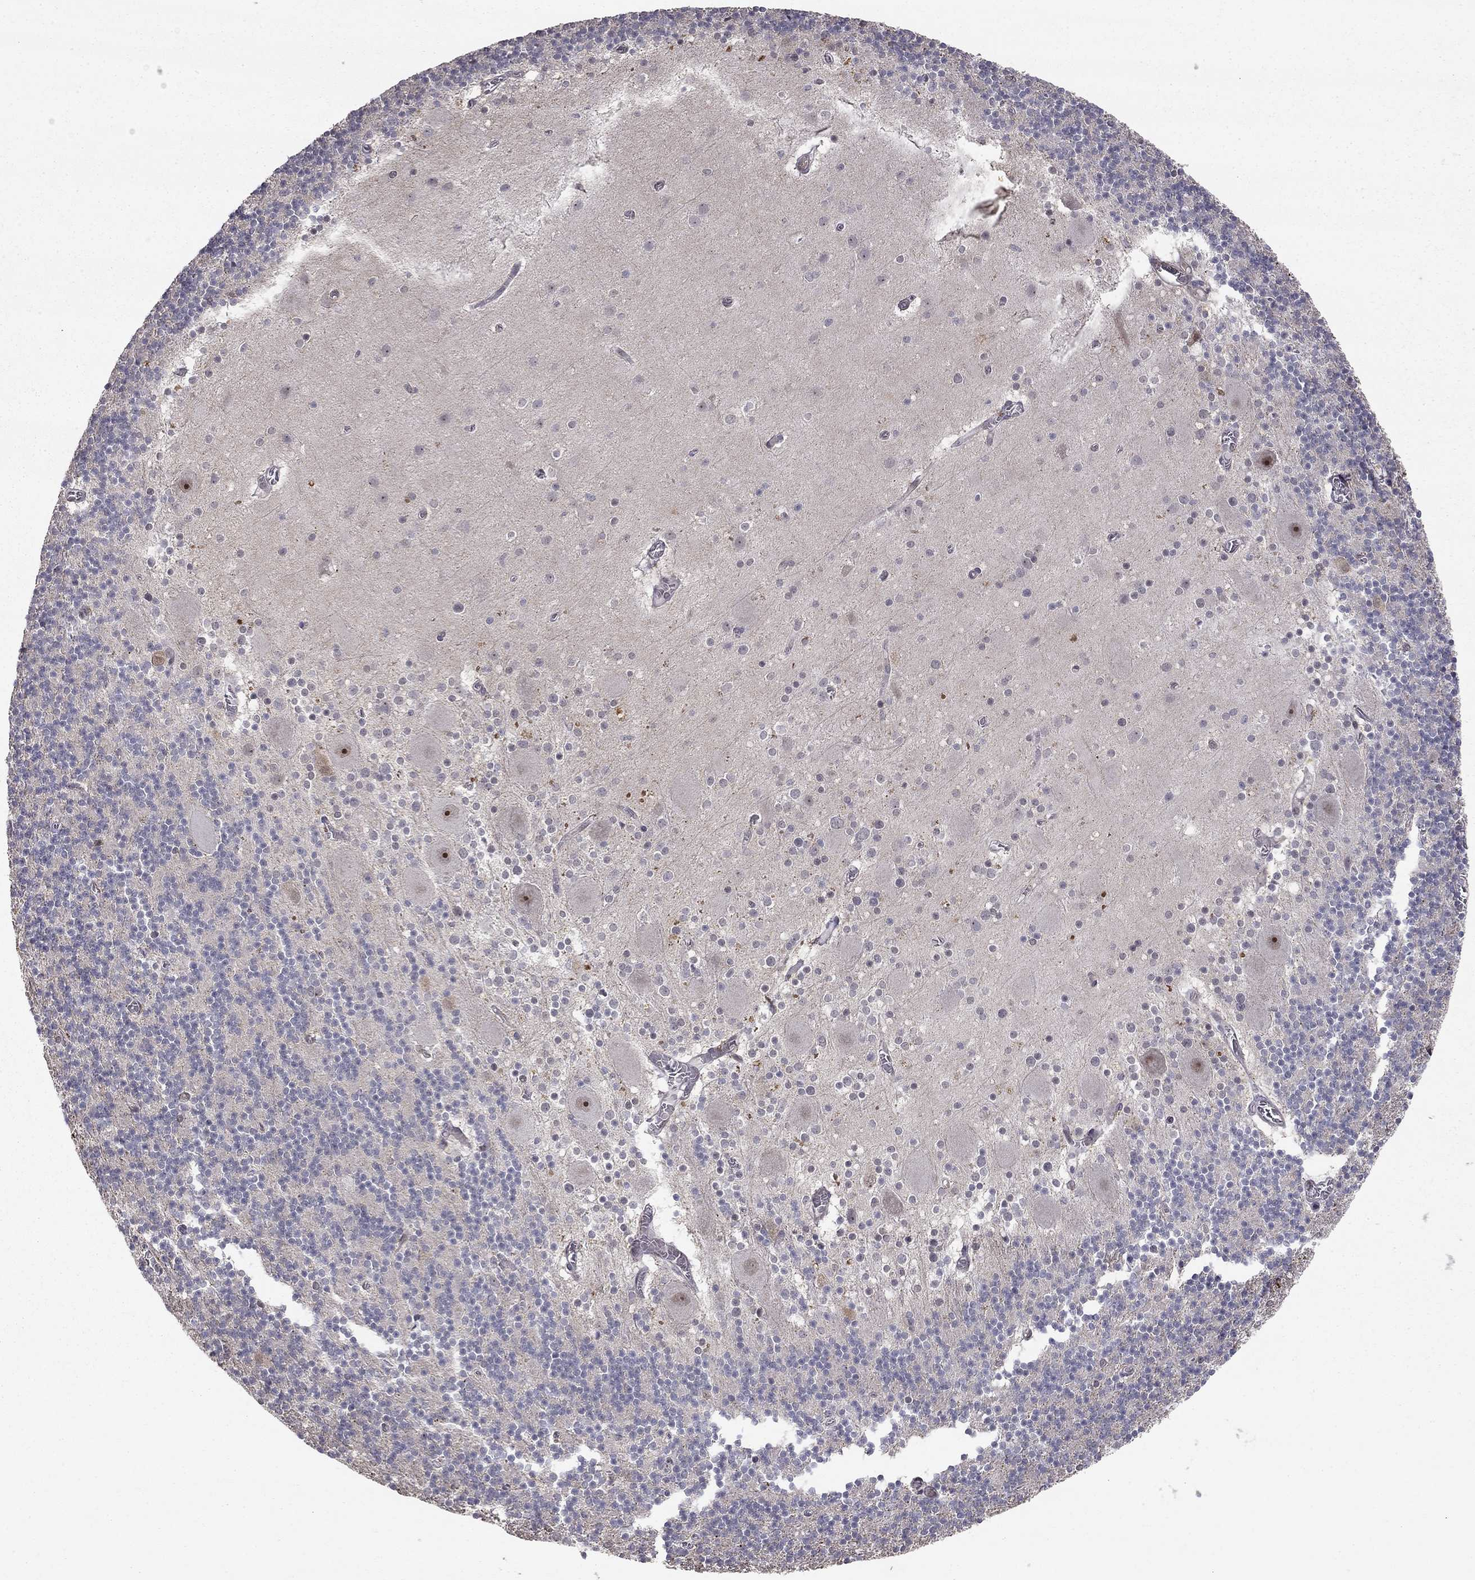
{"staining": {"intensity": "negative", "quantity": "none", "location": "none"}, "tissue": "cerebellum", "cell_type": "Cells in granular layer", "image_type": "normal", "snomed": [{"axis": "morphology", "description": "Normal tissue, NOS"}, {"axis": "topography", "description": "Cerebellum"}], "caption": "DAB (3,3'-diaminobenzidine) immunohistochemical staining of unremarkable human cerebellum reveals no significant positivity in cells in granular layer.", "gene": "STXBP6", "patient": {"sex": "male", "age": 70}}